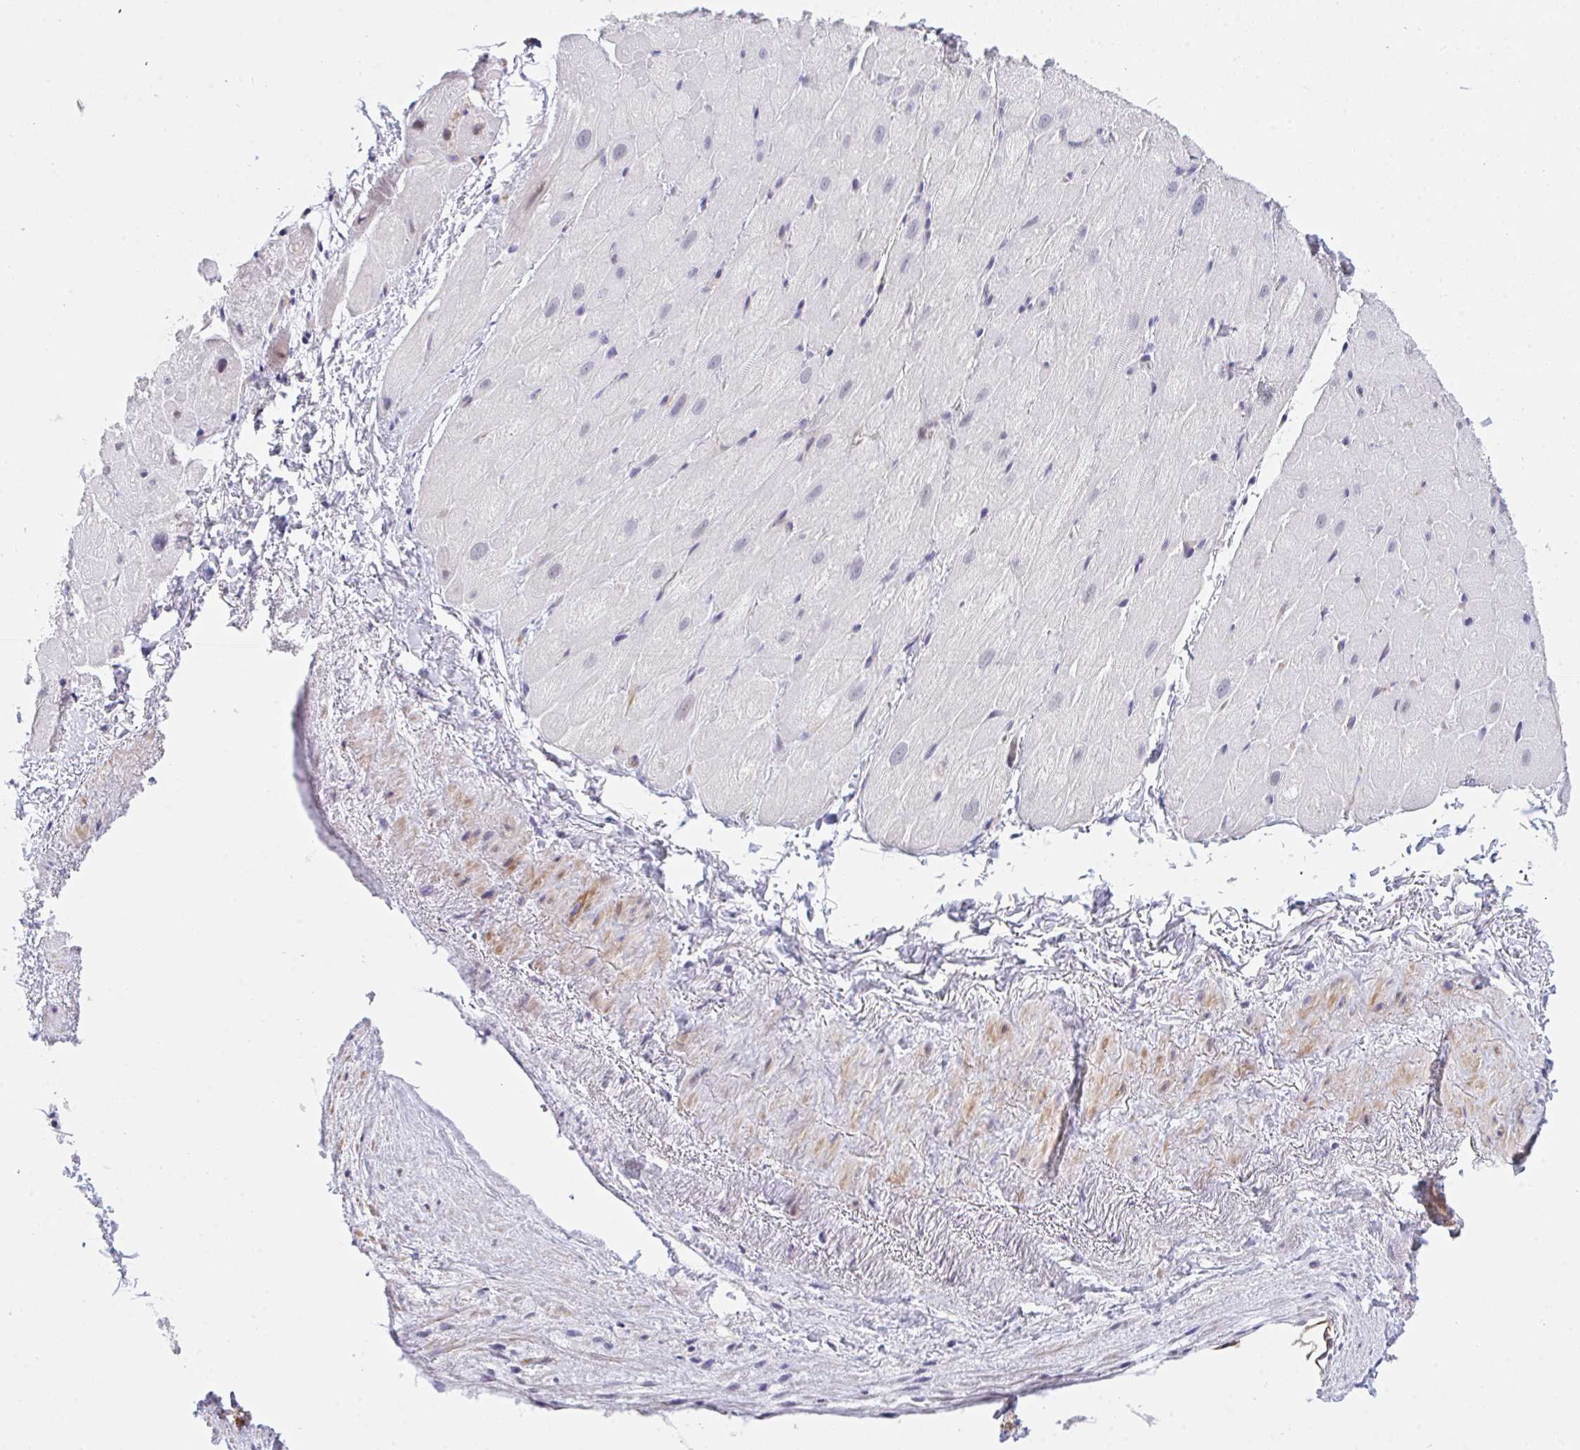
{"staining": {"intensity": "negative", "quantity": "none", "location": "none"}, "tissue": "heart muscle", "cell_type": "Cardiomyocytes", "image_type": "normal", "snomed": [{"axis": "morphology", "description": "Normal tissue, NOS"}, {"axis": "topography", "description": "Heart"}], "caption": "This is a micrograph of immunohistochemistry staining of unremarkable heart muscle, which shows no expression in cardiomyocytes. (DAB immunohistochemistry (IHC), high magnification).", "gene": "DSCAML1", "patient": {"sex": "male", "age": 62}}